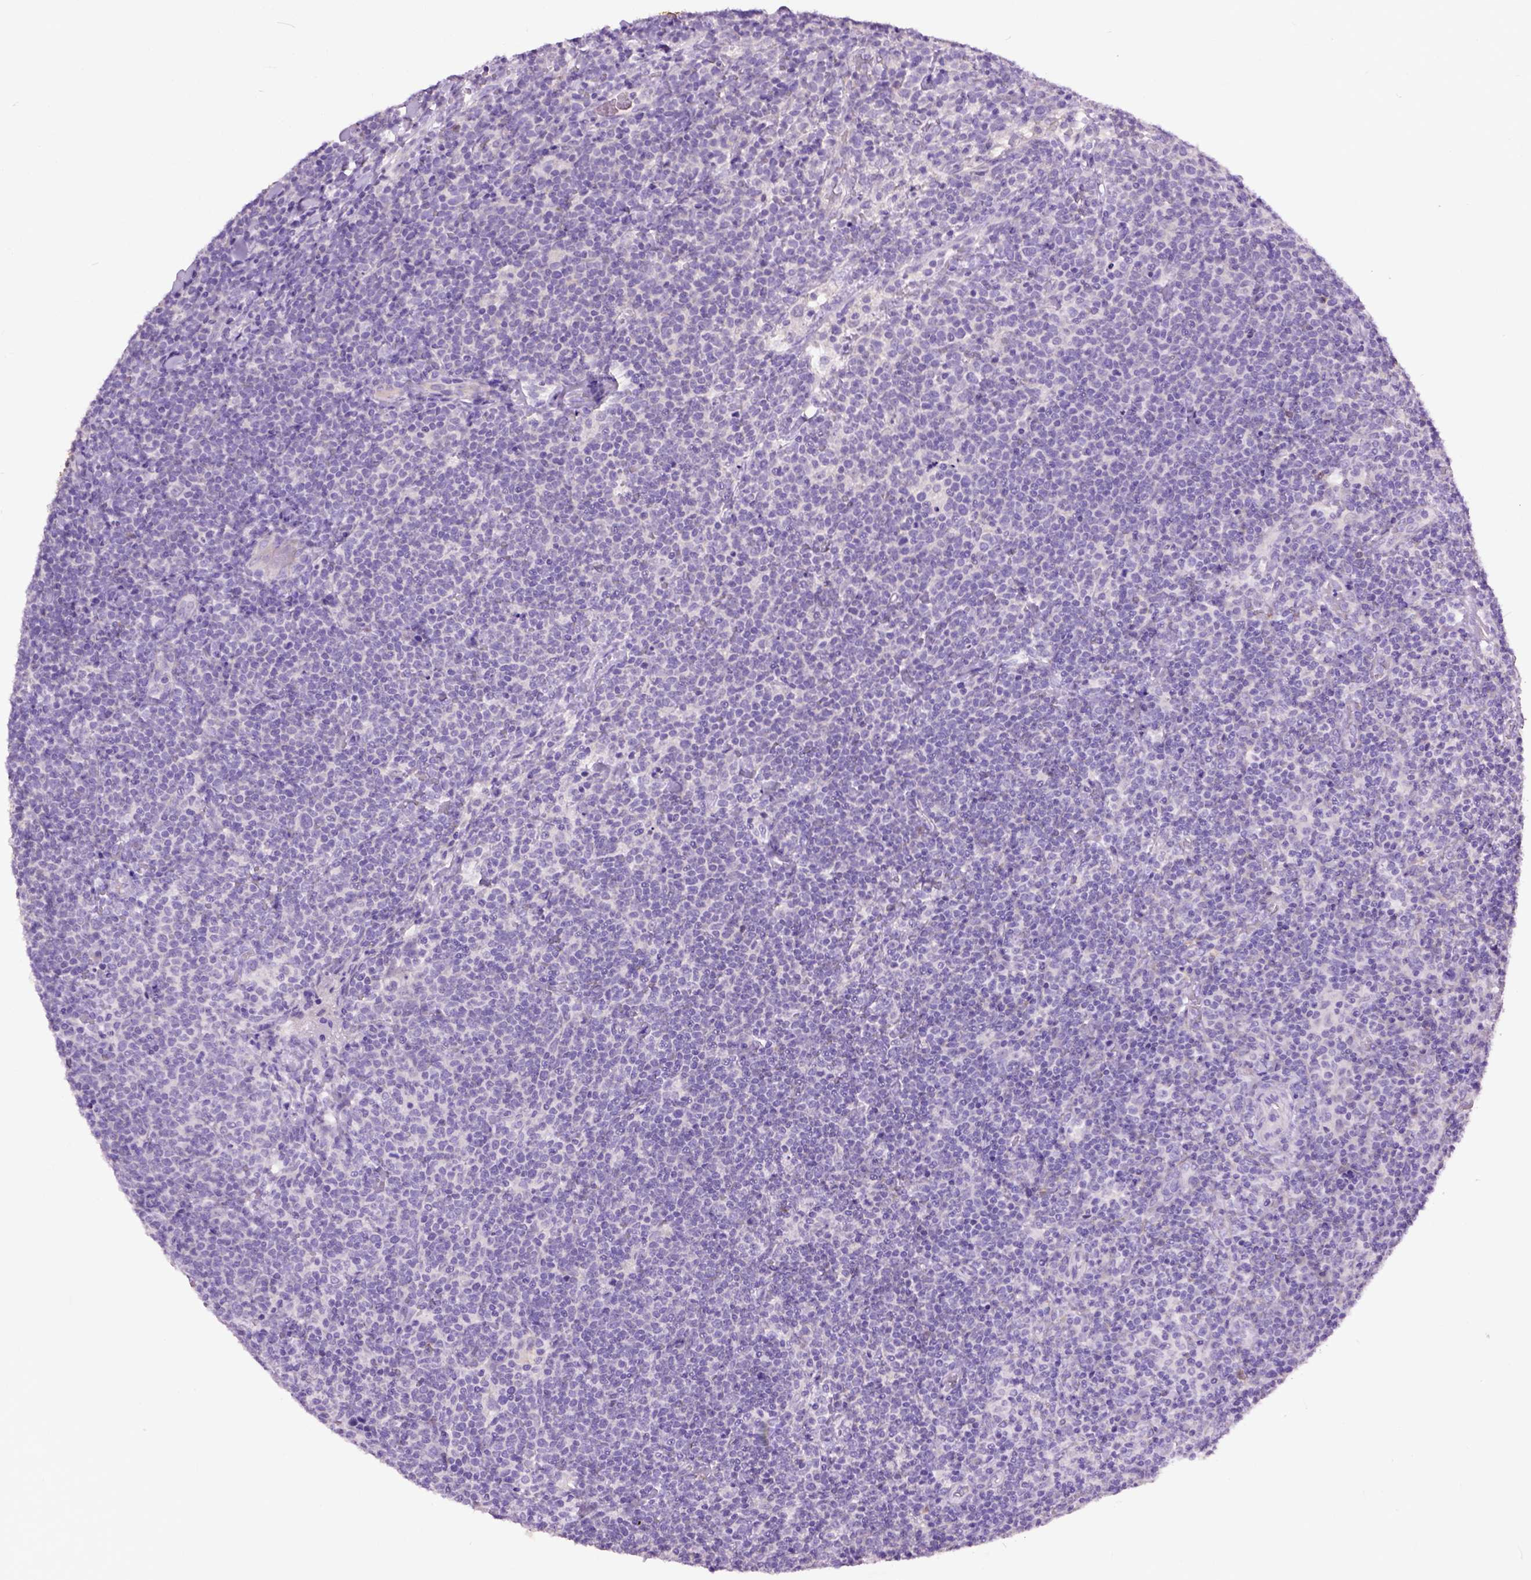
{"staining": {"intensity": "negative", "quantity": "none", "location": "none"}, "tissue": "lymphoma", "cell_type": "Tumor cells", "image_type": "cancer", "snomed": [{"axis": "morphology", "description": "Malignant lymphoma, non-Hodgkin's type, High grade"}, {"axis": "topography", "description": "Lymph node"}], "caption": "IHC image of human lymphoma stained for a protein (brown), which shows no staining in tumor cells.", "gene": "MAPT", "patient": {"sex": "male", "age": 61}}